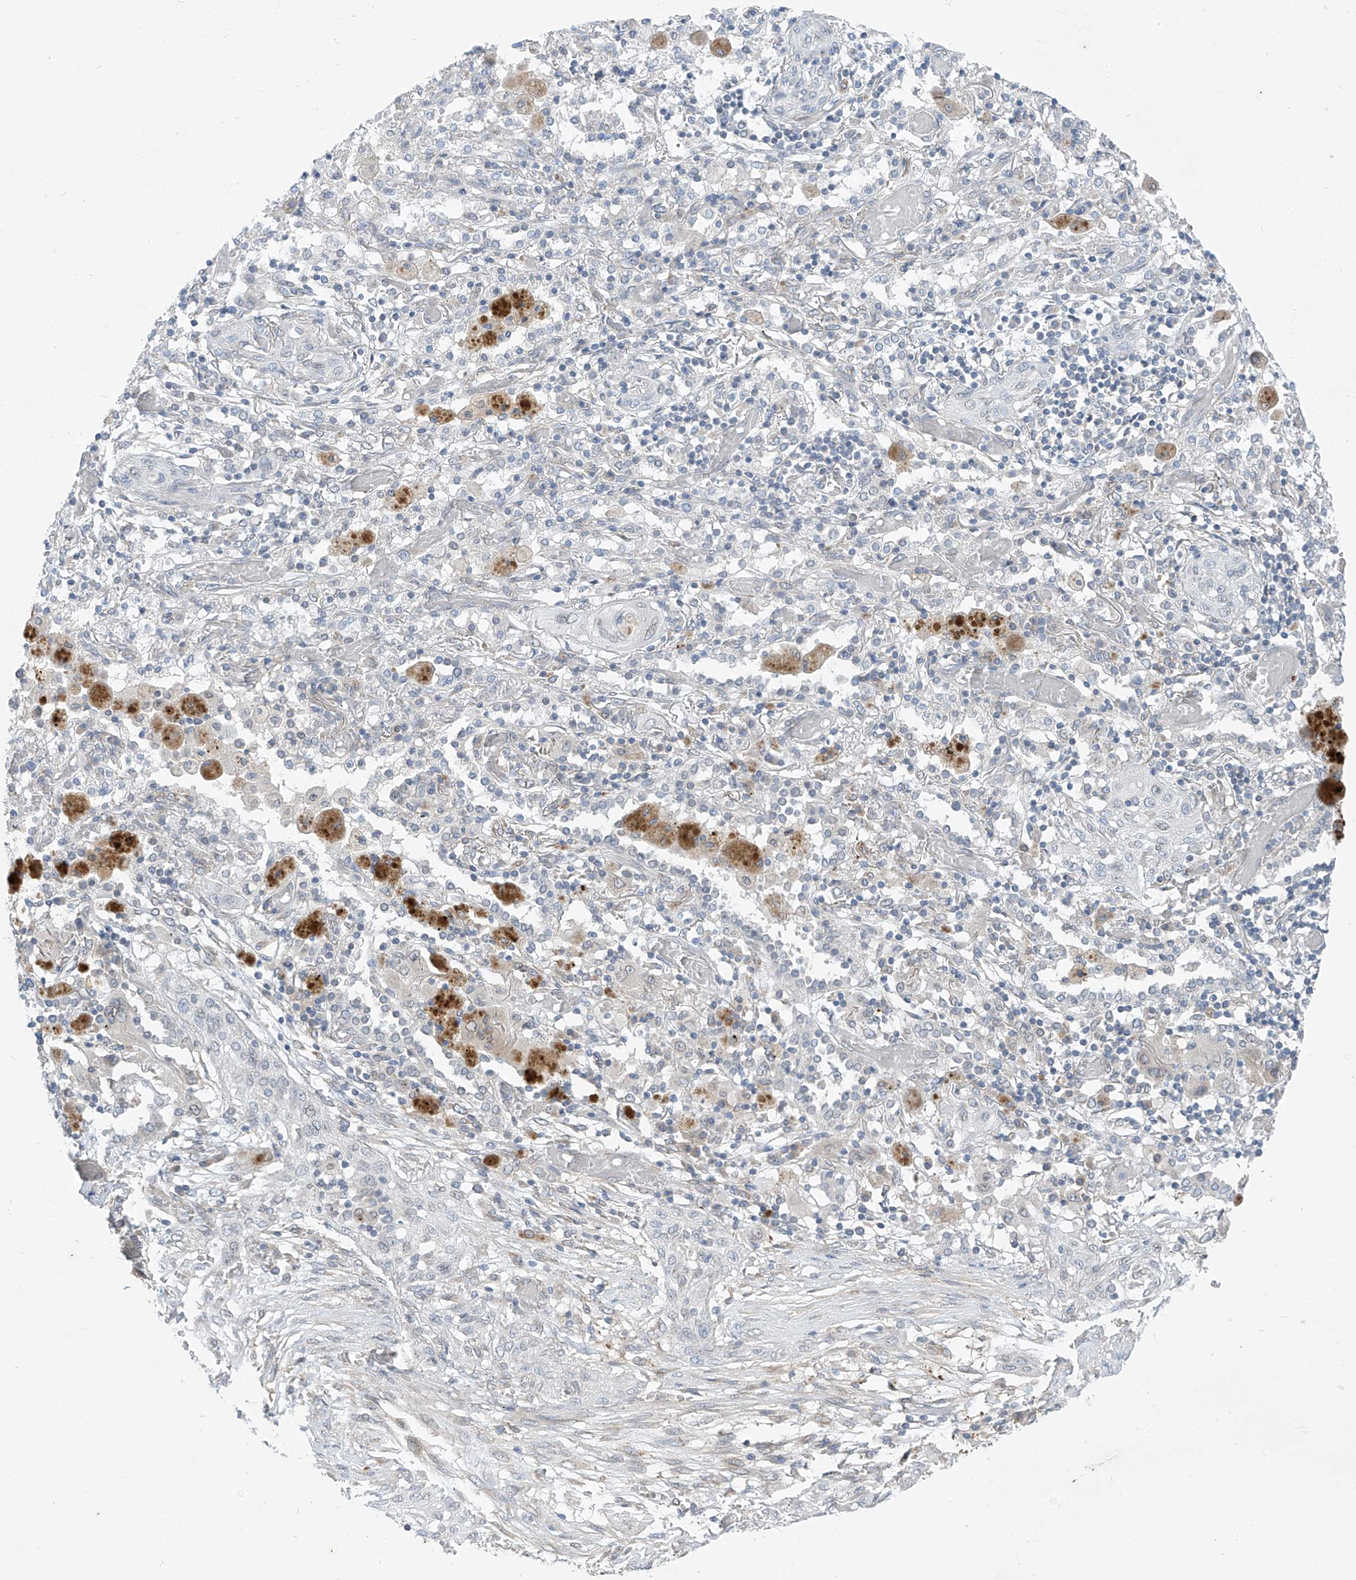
{"staining": {"intensity": "negative", "quantity": "none", "location": "none"}, "tissue": "lung cancer", "cell_type": "Tumor cells", "image_type": "cancer", "snomed": [{"axis": "morphology", "description": "Squamous cell carcinoma, NOS"}, {"axis": "topography", "description": "Lung"}], "caption": "The immunohistochemistry (IHC) photomicrograph has no significant expression in tumor cells of lung squamous cell carcinoma tissue.", "gene": "KRTAP25-1", "patient": {"sex": "female", "age": 47}}